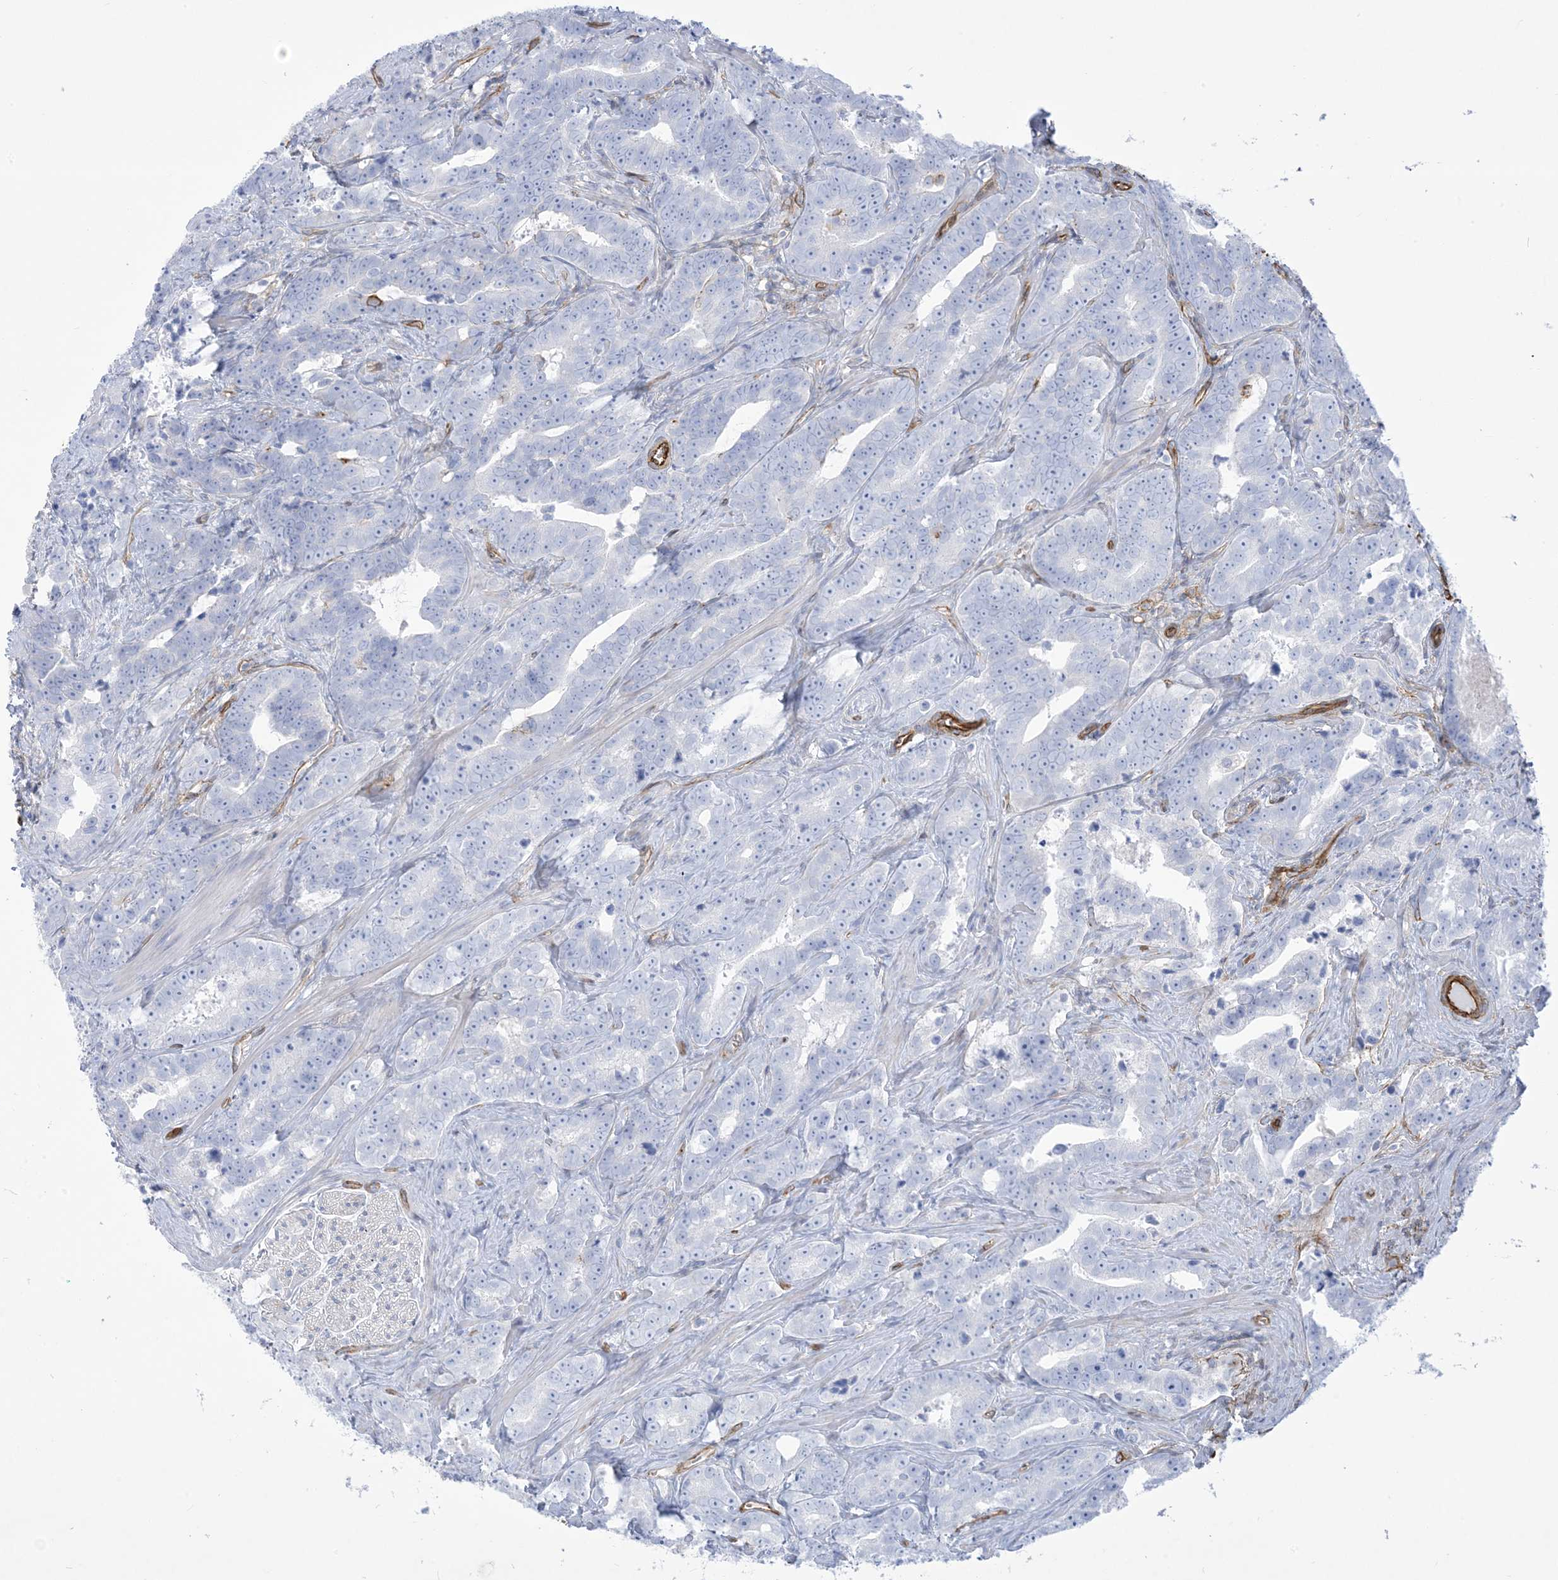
{"staining": {"intensity": "negative", "quantity": "none", "location": "none"}, "tissue": "prostate cancer", "cell_type": "Tumor cells", "image_type": "cancer", "snomed": [{"axis": "morphology", "description": "Adenocarcinoma, High grade"}, {"axis": "topography", "description": "Prostate"}], "caption": "The immunohistochemistry photomicrograph has no significant expression in tumor cells of prostate cancer (high-grade adenocarcinoma) tissue.", "gene": "B3GNT7", "patient": {"sex": "male", "age": 62}}